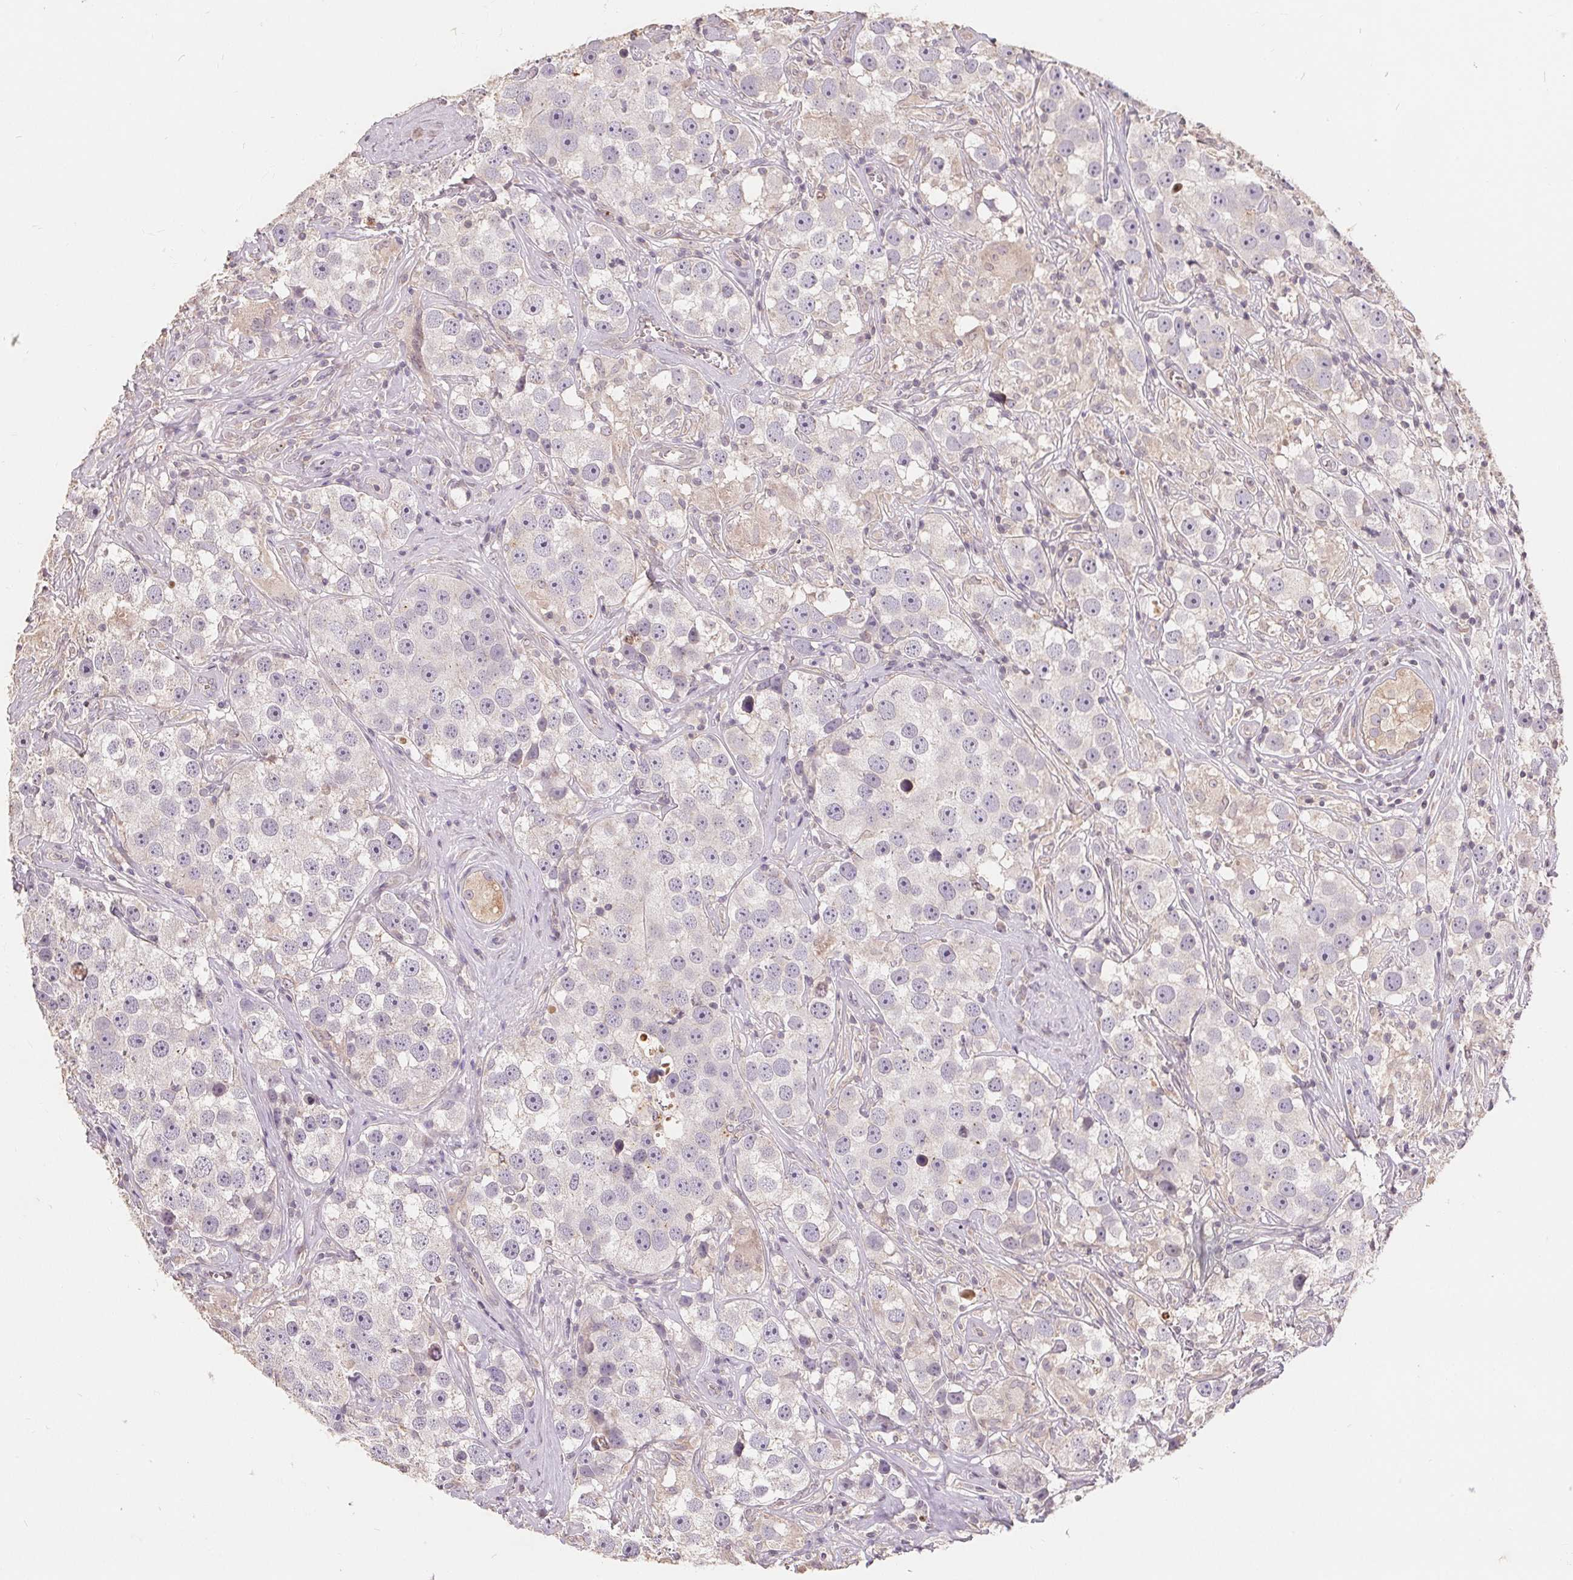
{"staining": {"intensity": "negative", "quantity": "none", "location": "none"}, "tissue": "testis cancer", "cell_type": "Tumor cells", "image_type": "cancer", "snomed": [{"axis": "morphology", "description": "Seminoma, NOS"}, {"axis": "topography", "description": "Testis"}], "caption": "This is an immunohistochemistry image of testis cancer (seminoma). There is no positivity in tumor cells.", "gene": "CDIPT", "patient": {"sex": "male", "age": 49}}